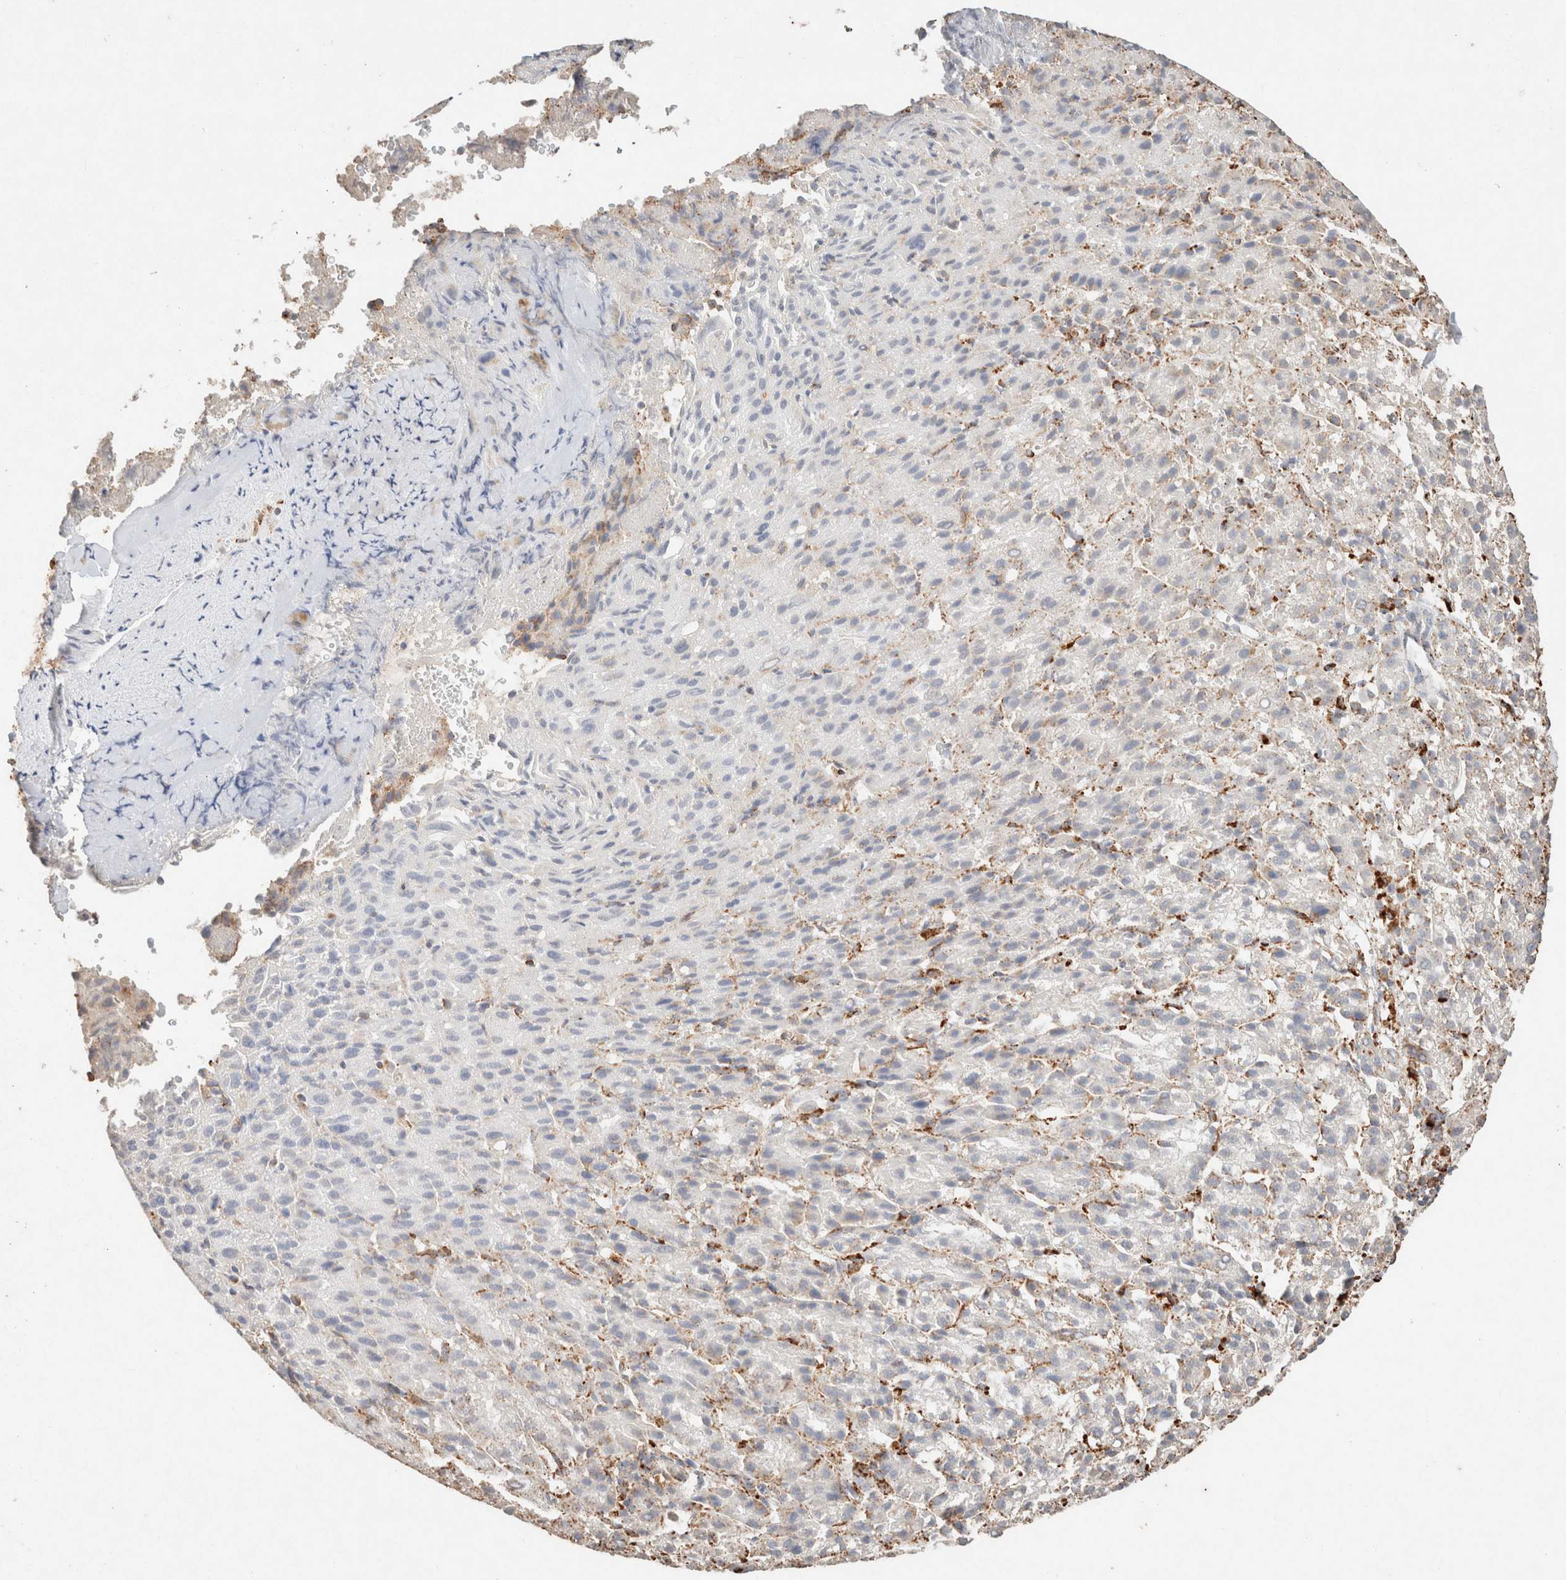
{"staining": {"intensity": "weak", "quantity": "25%-75%", "location": "cytoplasmic/membranous"}, "tissue": "liver cancer", "cell_type": "Tumor cells", "image_type": "cancer", "snomed": [{"axis": "morphology", "description": "Carcinoma, Hepatocellular, NOS"}, {"axis": "topography", "description": "Liver"}], "caption": "Approximately 25%-75% of tumor cells in hepatocellular carcinoma (liver) show weak cytoplasmic/membranous protein positivity as visualized by brown immunohistochemical staining.", "gene": "CTSC", "patient": {"sex": "female", "age": 58}}